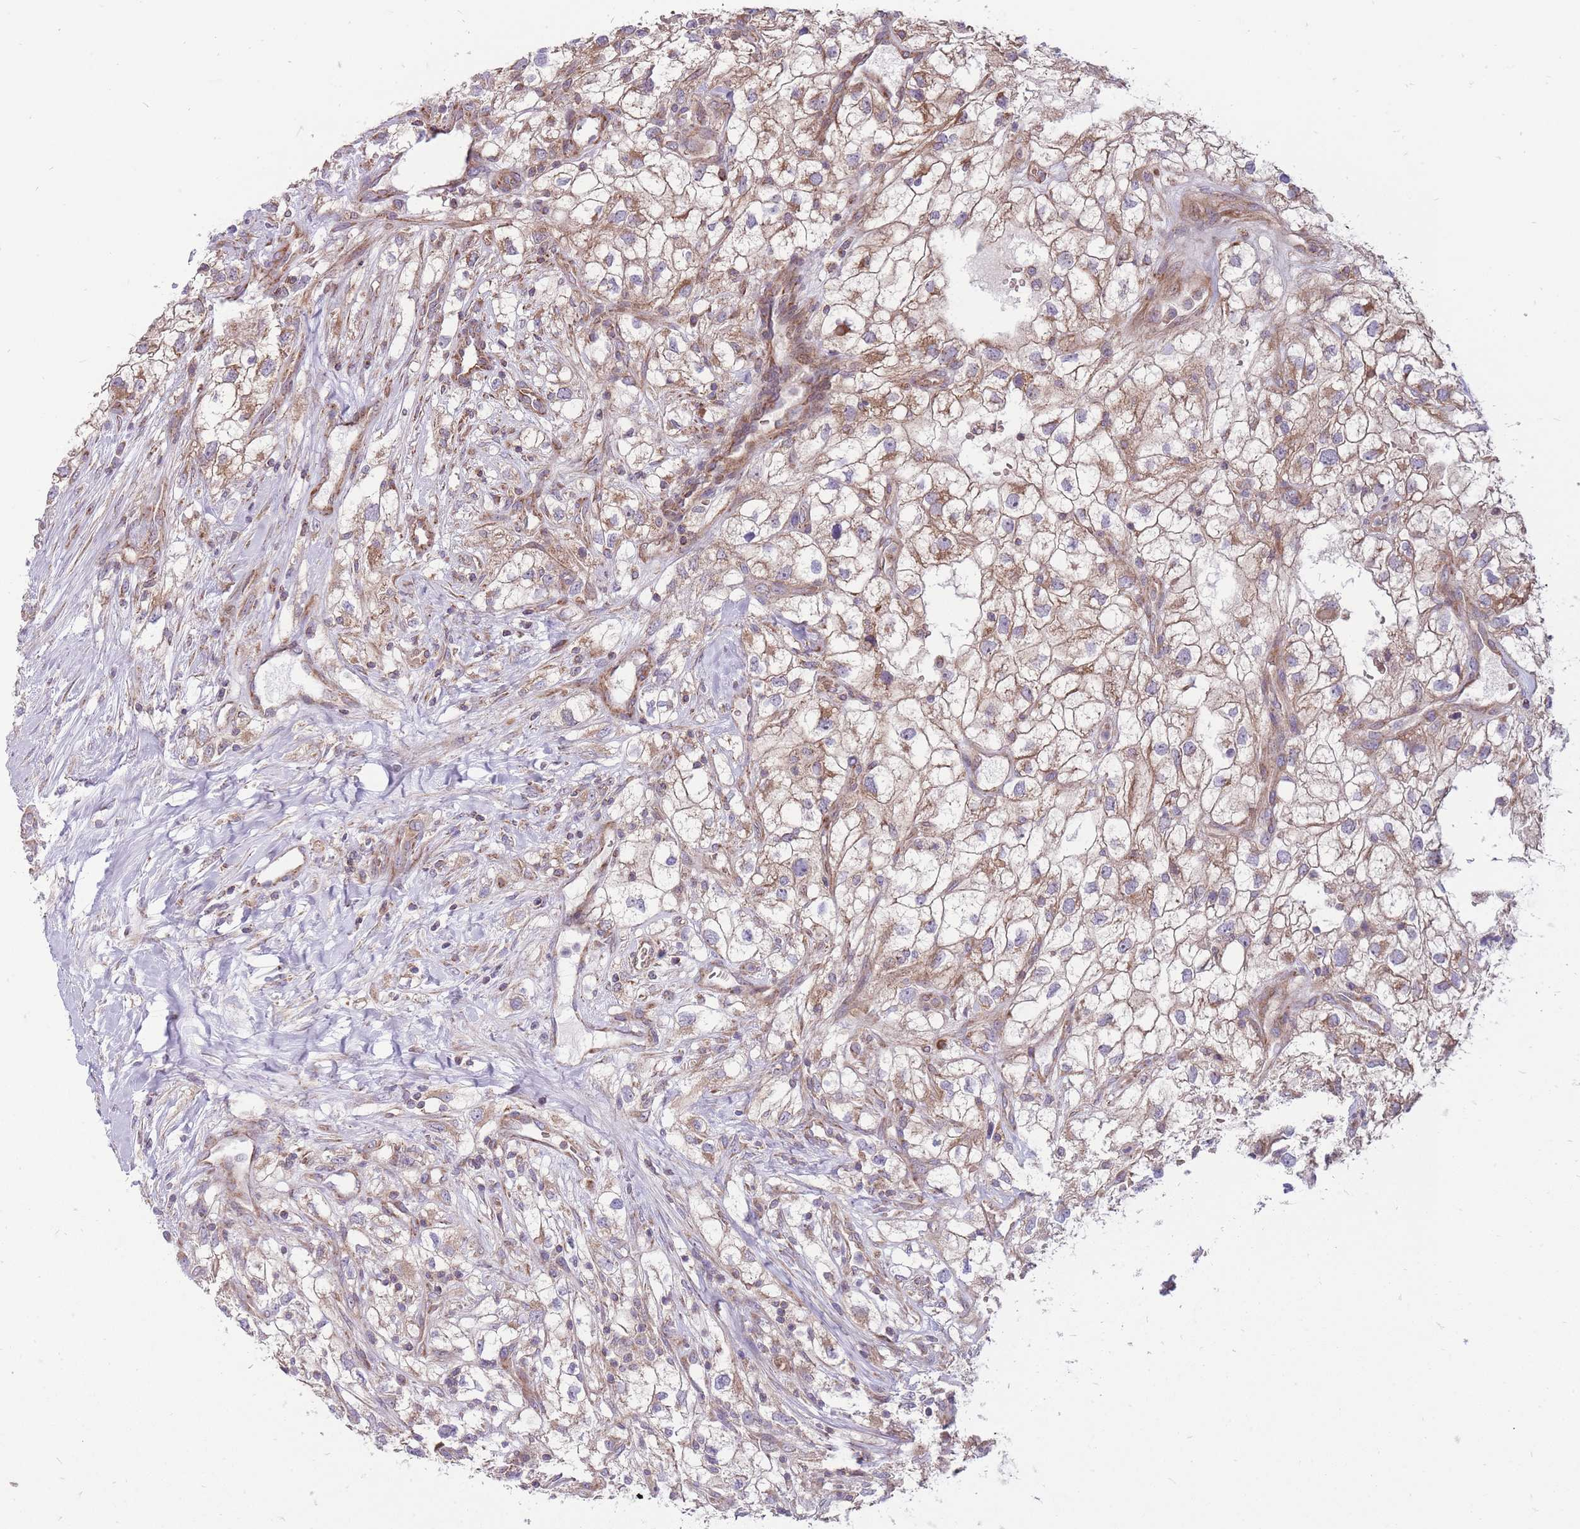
{"staining": {"intensity": "moderate", "quantity": ">75%", "location": "cytoplasmic/membranous"}, "tissue": "renal cancer", "cell_type": "Tumor cells", "image_type": "cancer", "snomed": [{"axis": "morphology", "description": "Adenocarcinoma, NOS"}, {"axis": "topography", "description": "Kidney"}], "caption": "Immunohistochemical staining of human adenocarcinoma (renal) demonstrates moderate cytoplasmic/membranous protein expression in approximately >75% of tumor cells.", "gene": "ANKRD10", "patient": {"sex": "male", "age": 59}}